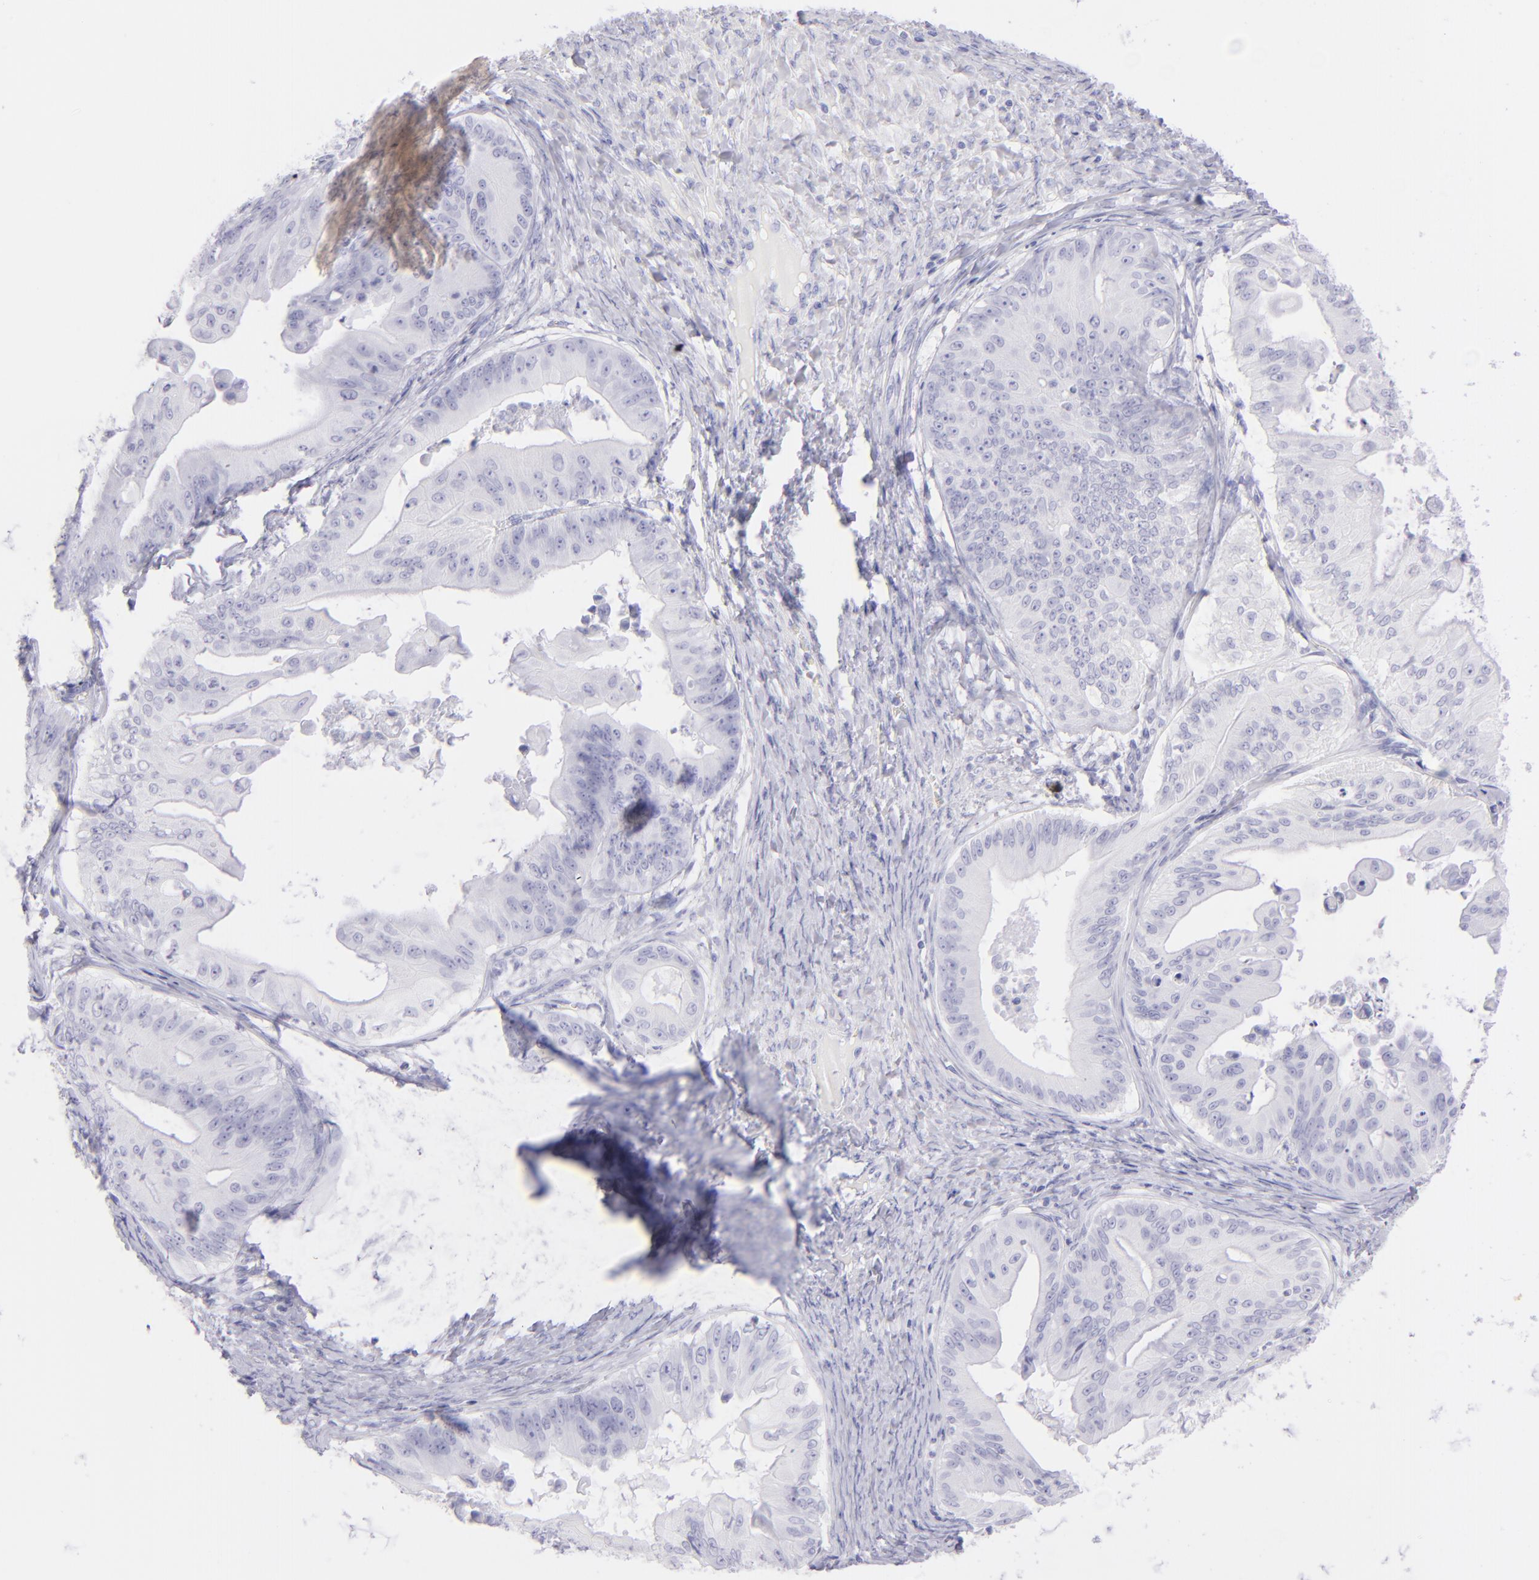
{"staining": {"intensity": "negative", "quantity": "none", "location": "none"}, "tissue": "ovarian cancer", "cell_type": "Tumor cells", "image_type": "cancer", "snomed": [{"axis": "morphology", "description": "Cystadenocarcinoma, mucinous, NOS"}, {"axis": "topography", "description": "Ovary"}], "caption": "A photomicrograph of ovarian mucinous cystadenocarcinoma stained for a protein displays no brown staining in tumor cells.", "gene": "CD72", "patient": {"sex": "female", "age": 37}}